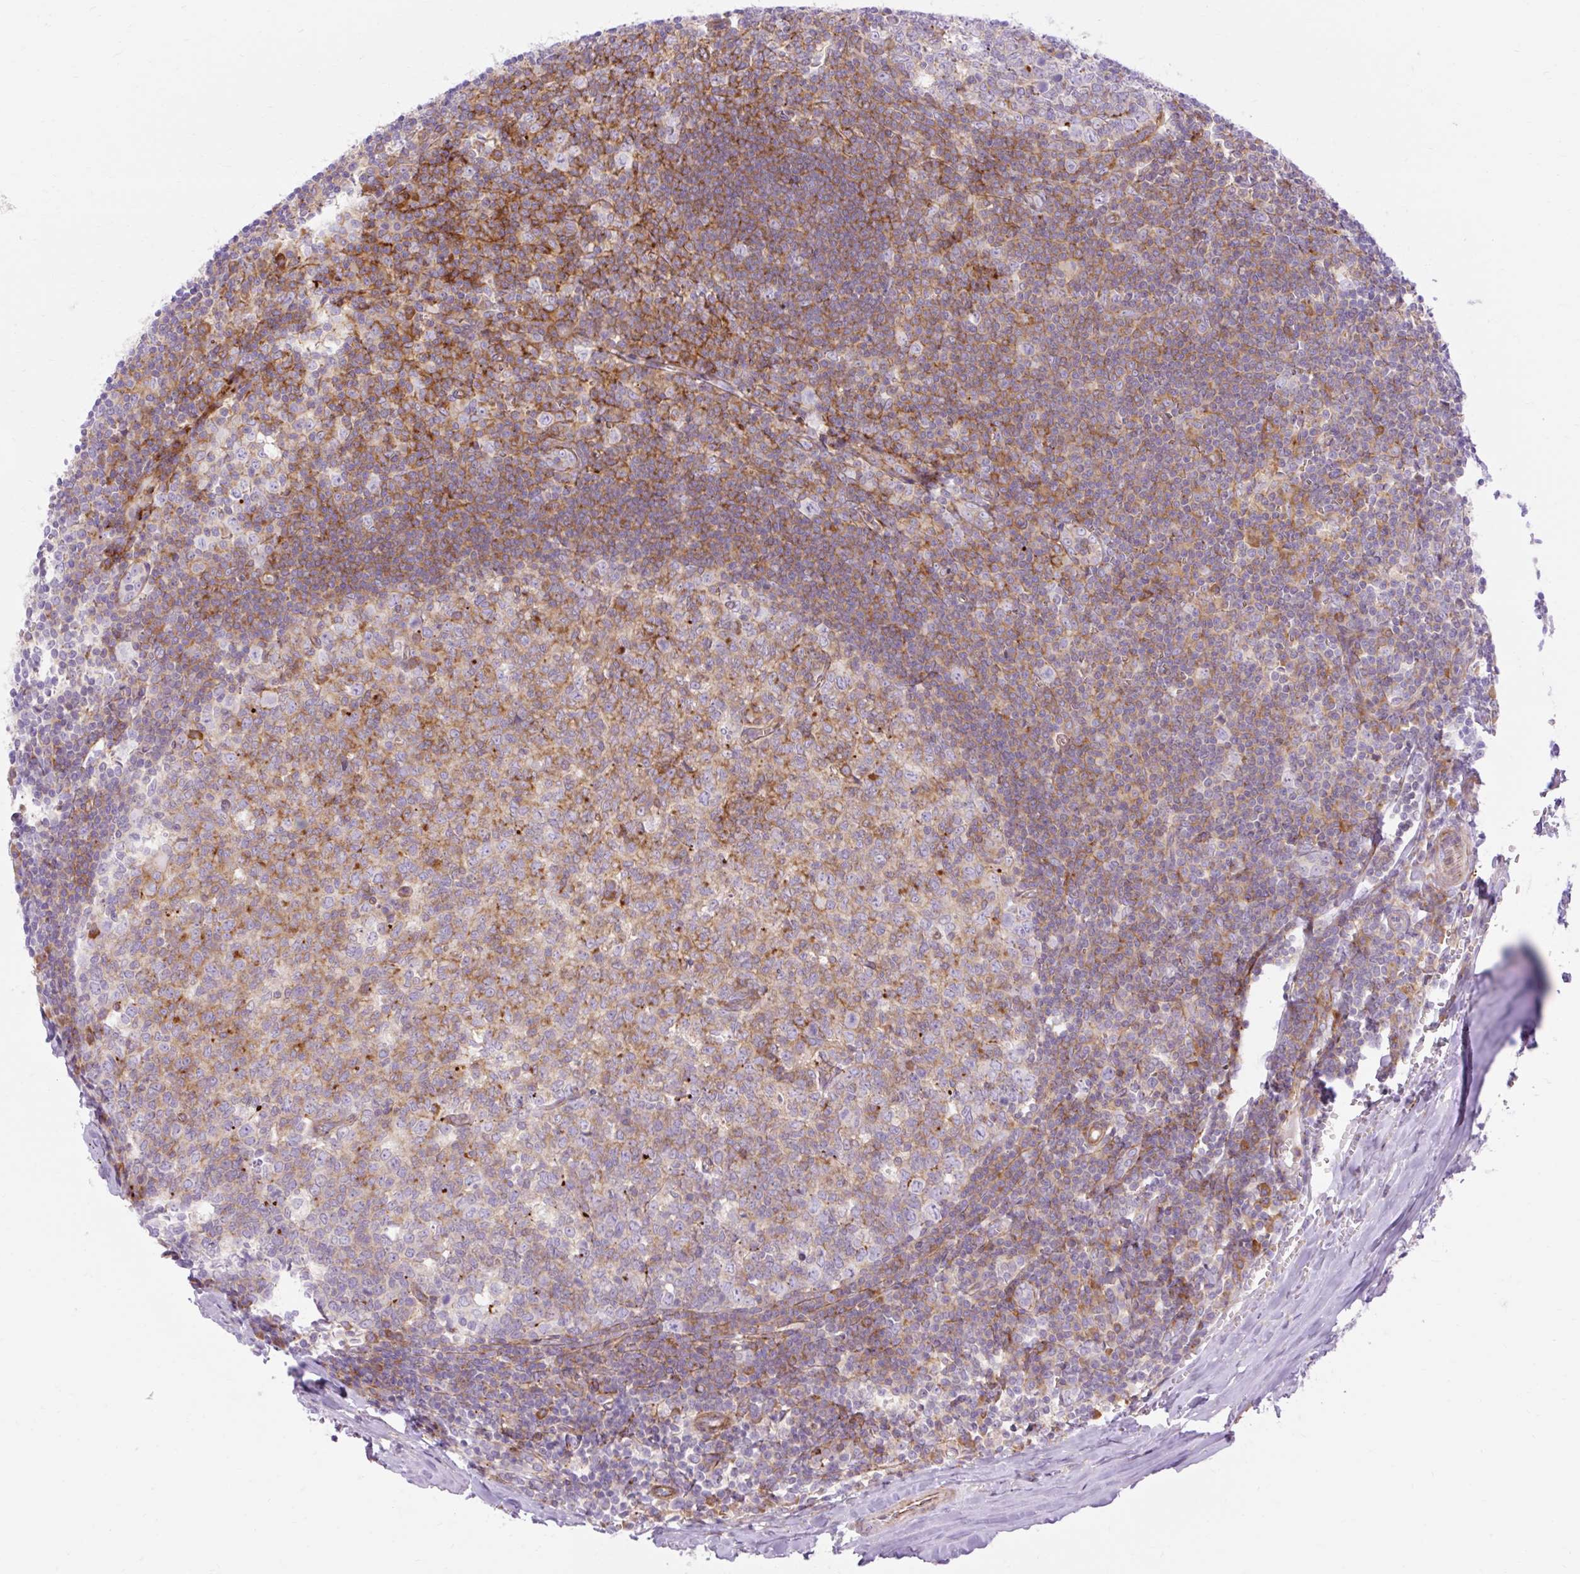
{"staining": {"intensity": "moderate", "quantity": "<25%", "location": "cytoplasmic/membranous"}, "tissue": "tonsil", "cell_type": "Germinal center cells", "image_type": "normal", "snomed": [{"axis": "morphology", "description": "Normal tissue, NOS"}, {"axis": "topography", "description": "Tonsil"}], "caption": "Tonsil was stained to show a protein in brown. There is low levels of moderate cytoplasmic/membranous staining in approximately <25% of germinal center cells.", "gene": "CORO7", "patient": {"sex": "male", "age": 27}}